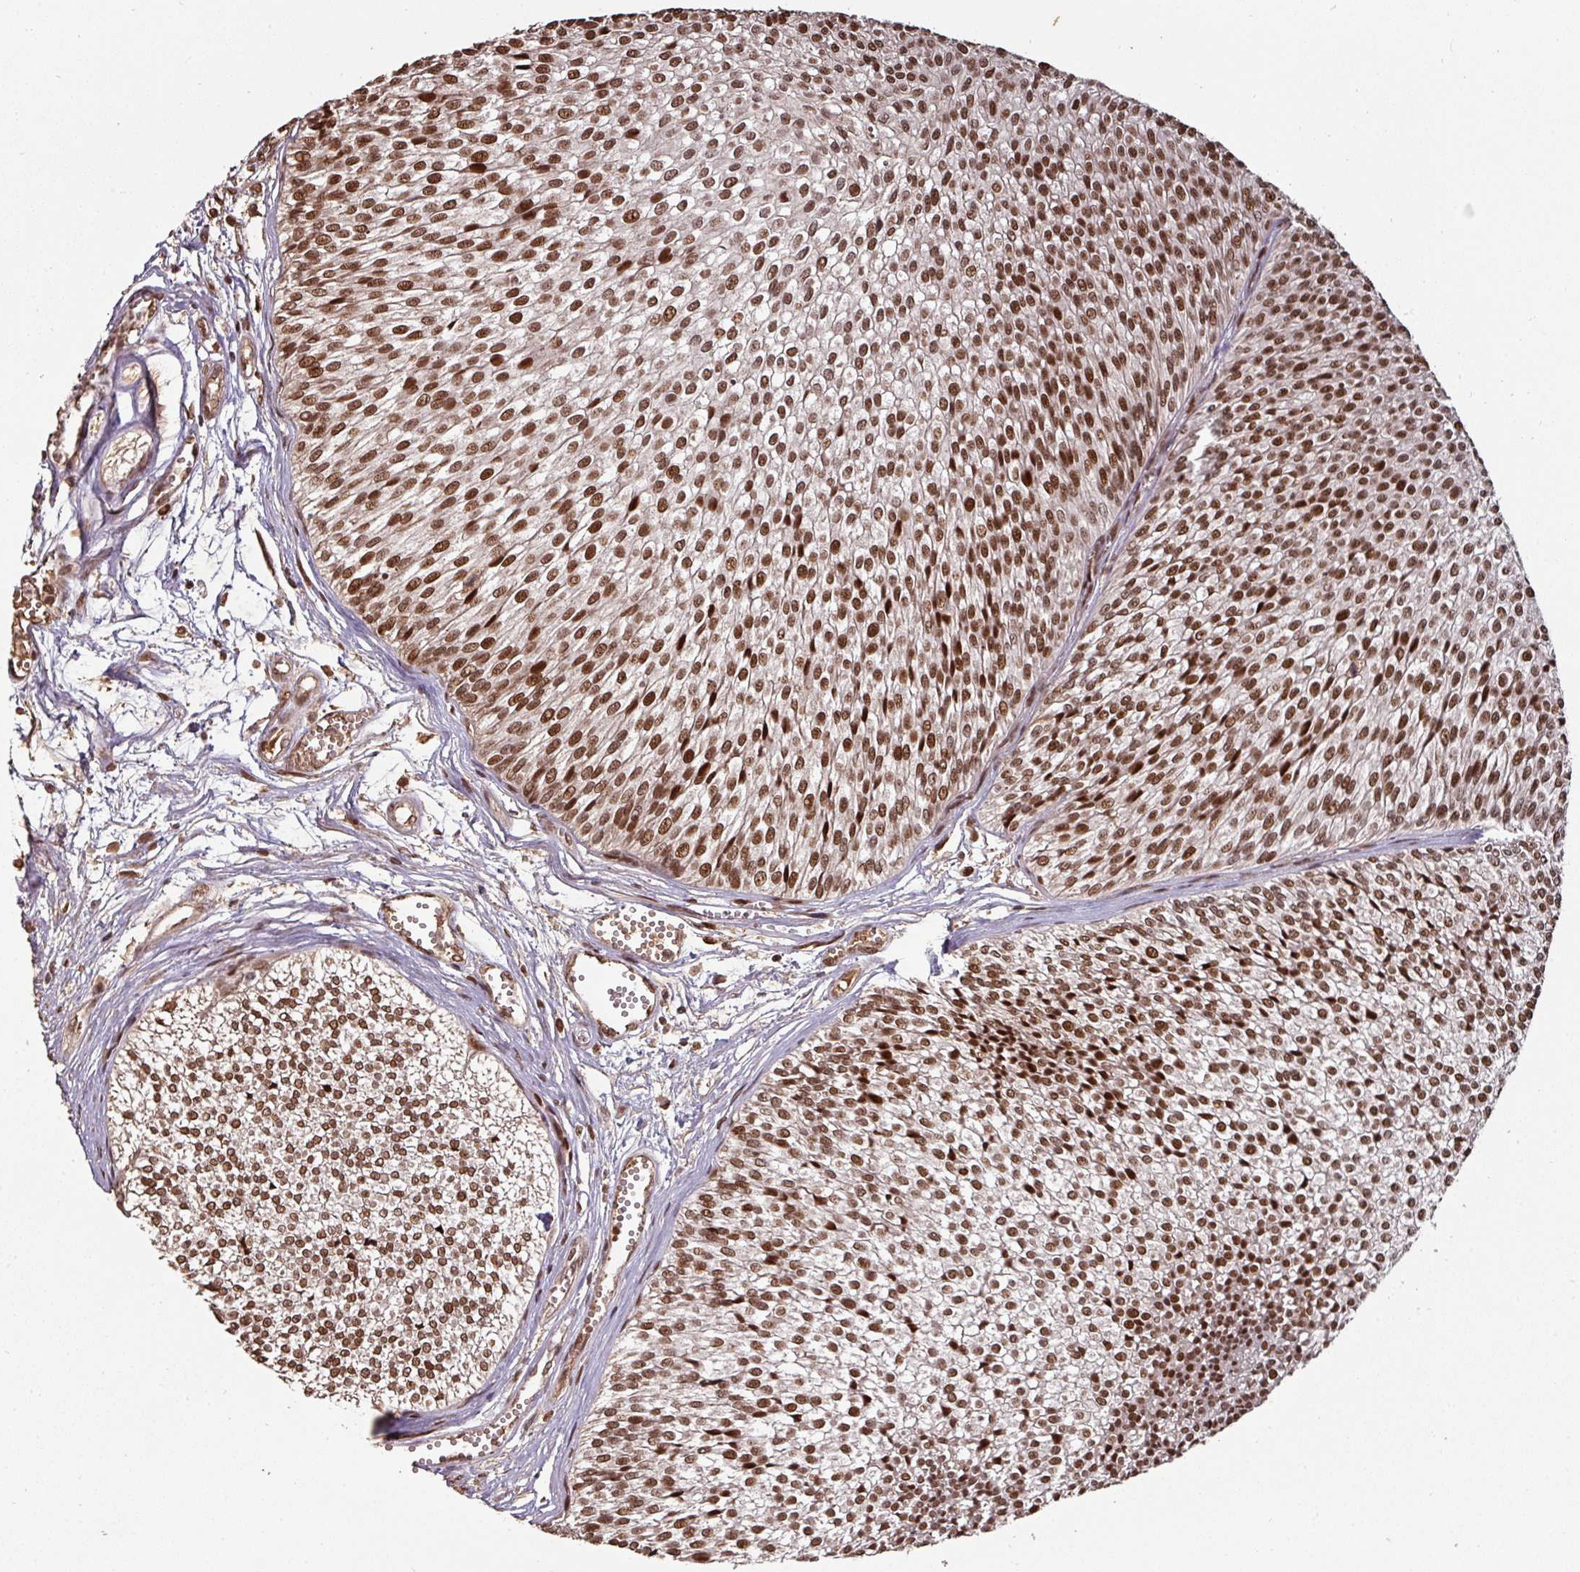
{"staining": {"intensity": "strong", "quantity": ">75%", "location": "nuclear"}, "tissue": "urothelial cancer", "cell_type": "Tumor cells", "image_type": "cancer", "snomed": [{"axis": "morphology", "description": "Urothelial carcinoma, Low grade"}, {"axis": "topography", "description": "Urinary bladder"}], "caption": "Urothelial cancer stained for a protein (brown) demonstrates strong nuclear positive expression in about >75% of tumor cells.", "gene": "POLD1", "patient": {"sex": "male", "age": 91}}